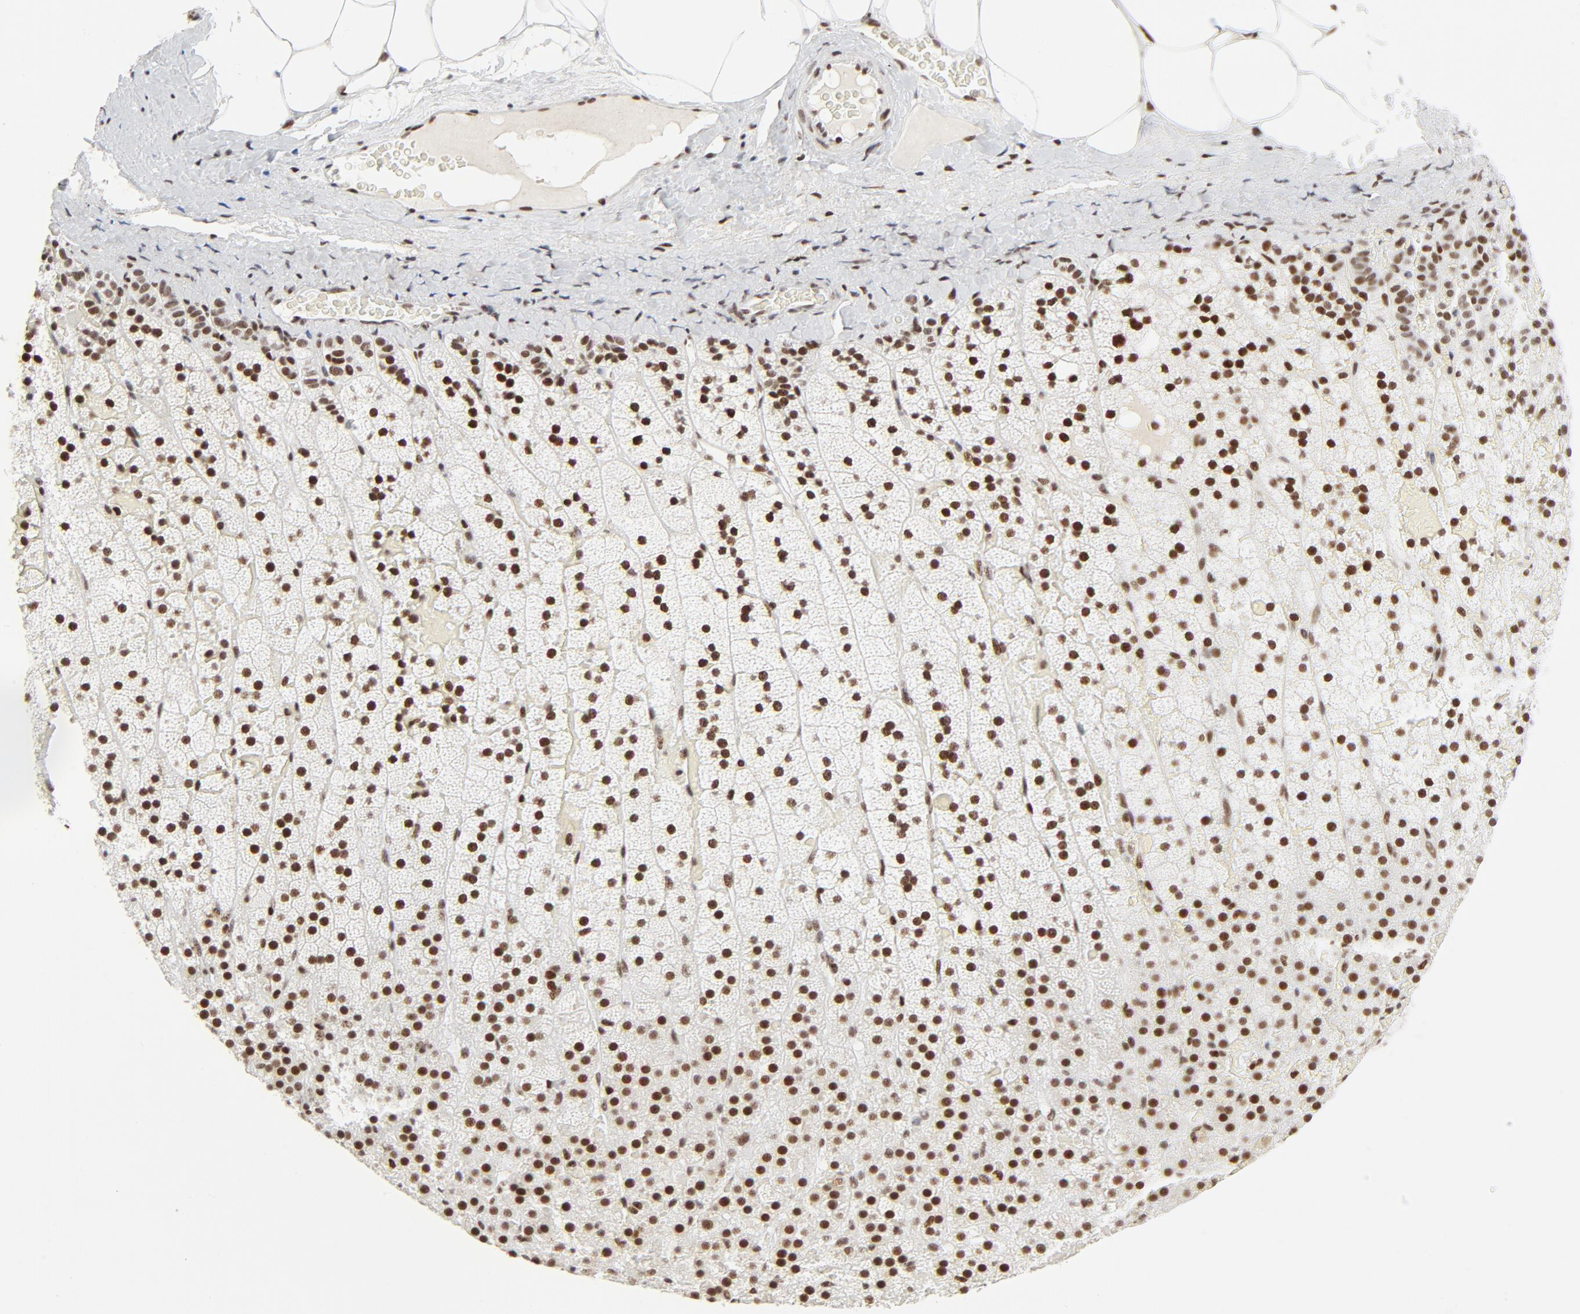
{"staining": {"intensity": "strong", "quantity": ">75%", "location": "nuclear"}, "tissue": "adrenal gland", "cell_type": "Glandular cells", "image_type": "normal", "snomed": [{"axis": "morphology", "description": "Normal tissue, NOS"}, {"axis": "topography", "description": "Adrenal gland"}], "caption": "Strong nuclear staining for a protein is present in approximately >75% of glandular cells of unremarkable adrenal gland using IHC.", "gene": "GTF2H1", "patient": {"sex": "male", "age": 35}}